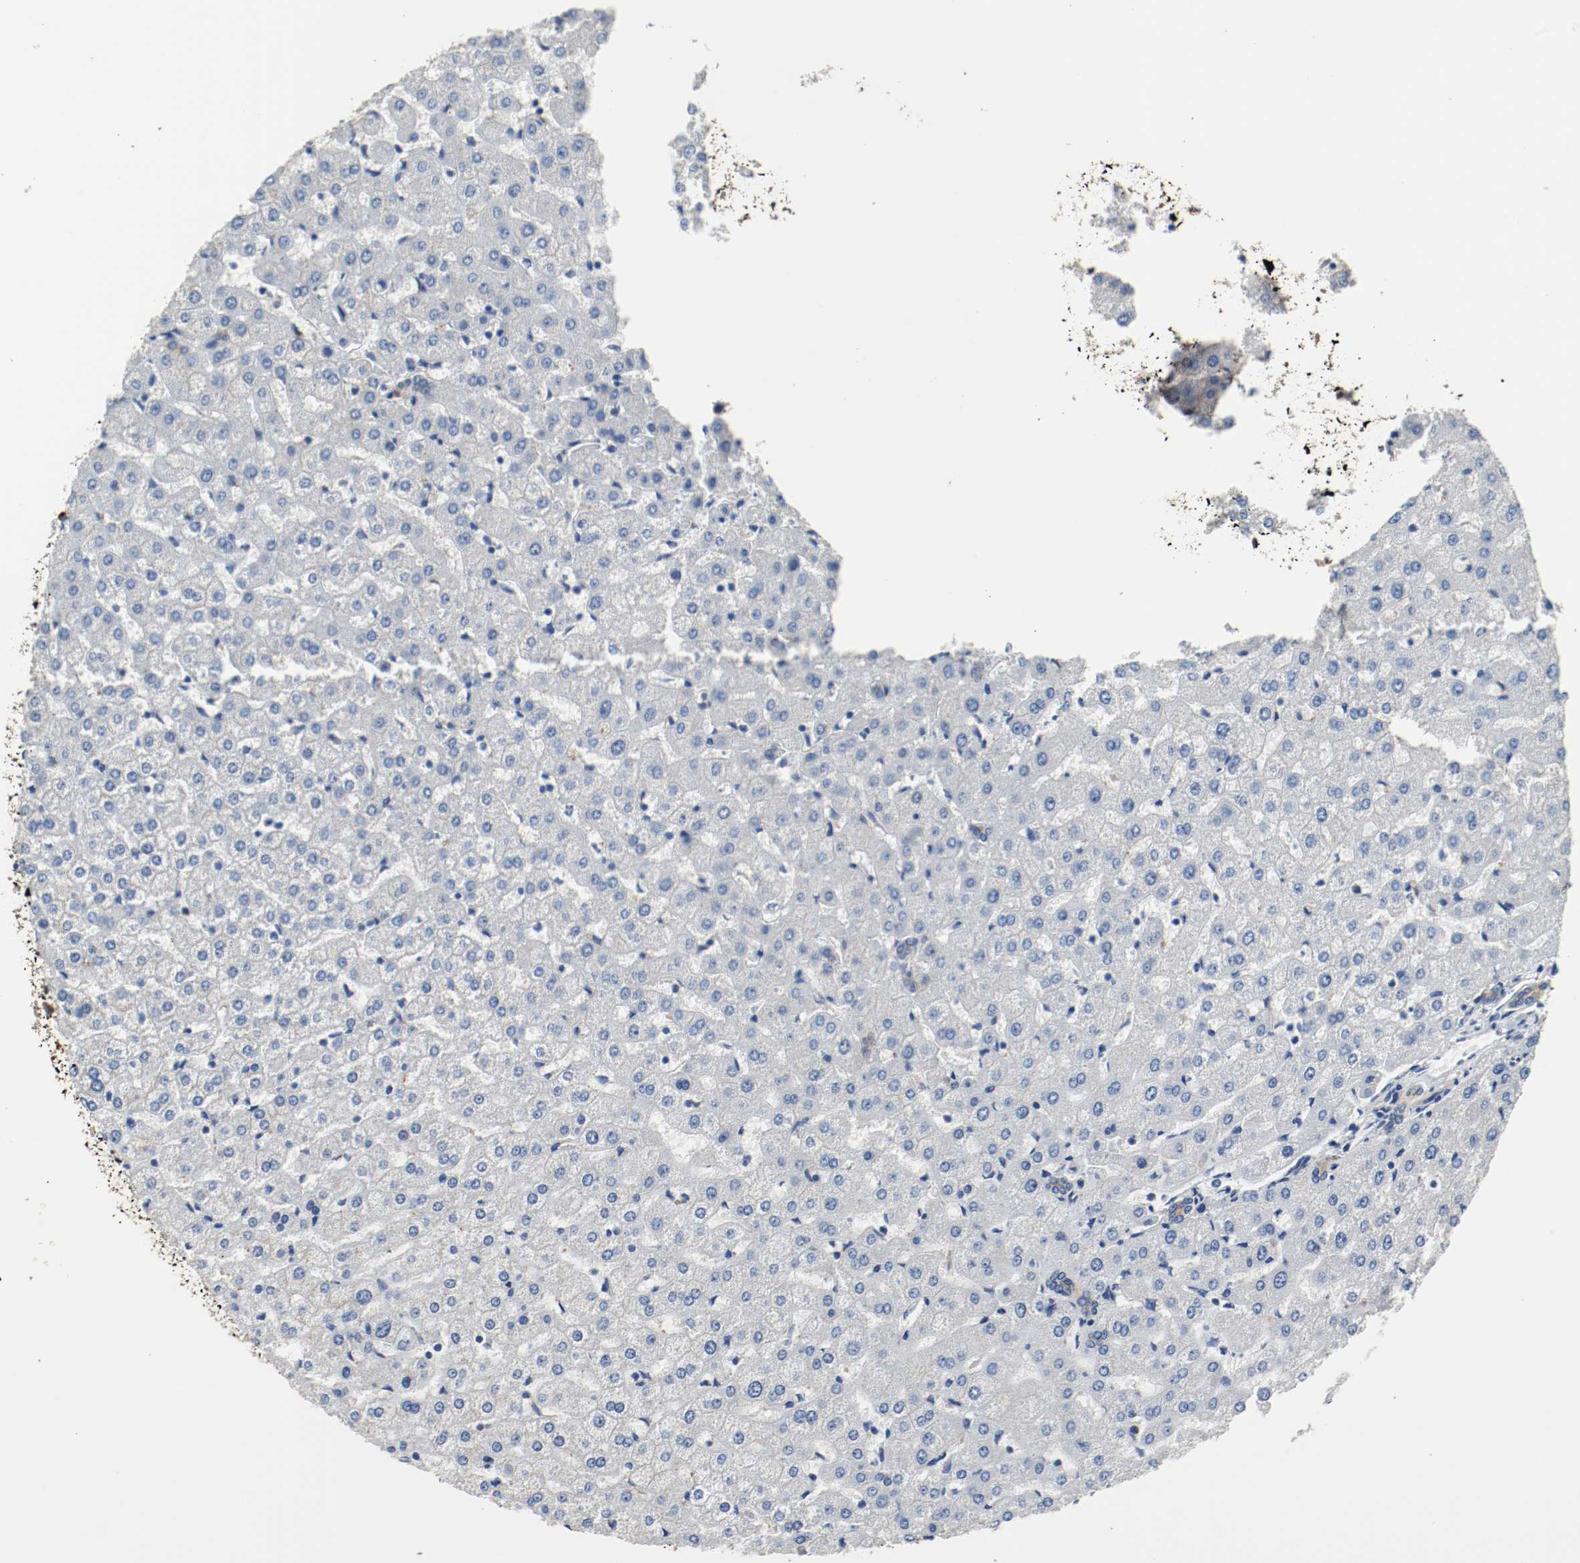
{"staining": {"intensity": "weak", "quantity": ">75%", "location": "cytoplasmic/membranous"}, "tissue": "liver", "cell_type": "Cholangiocytes", "image_type": "normal", "snomed": [{"axis": "morphology", "description": "Normal tissue, NOS"}, {"axis": "morphology", "description": "Fibrosis, NOS"}, {"axis": "topography", "description": "Liver"}], "caption": "The image displays staining of unremarkable liver, revealing weak cytoplasmic/membranous protein staining (brown color) within cholangiocytes. (Stains: DAB (3,3'-diaminobenzidine) in brown, nuclei in blue, Microscopy: brightfield microscopy at high magnification).", "gene": "TUBA3D", "patient": {"sex": "female", "age": 29}}